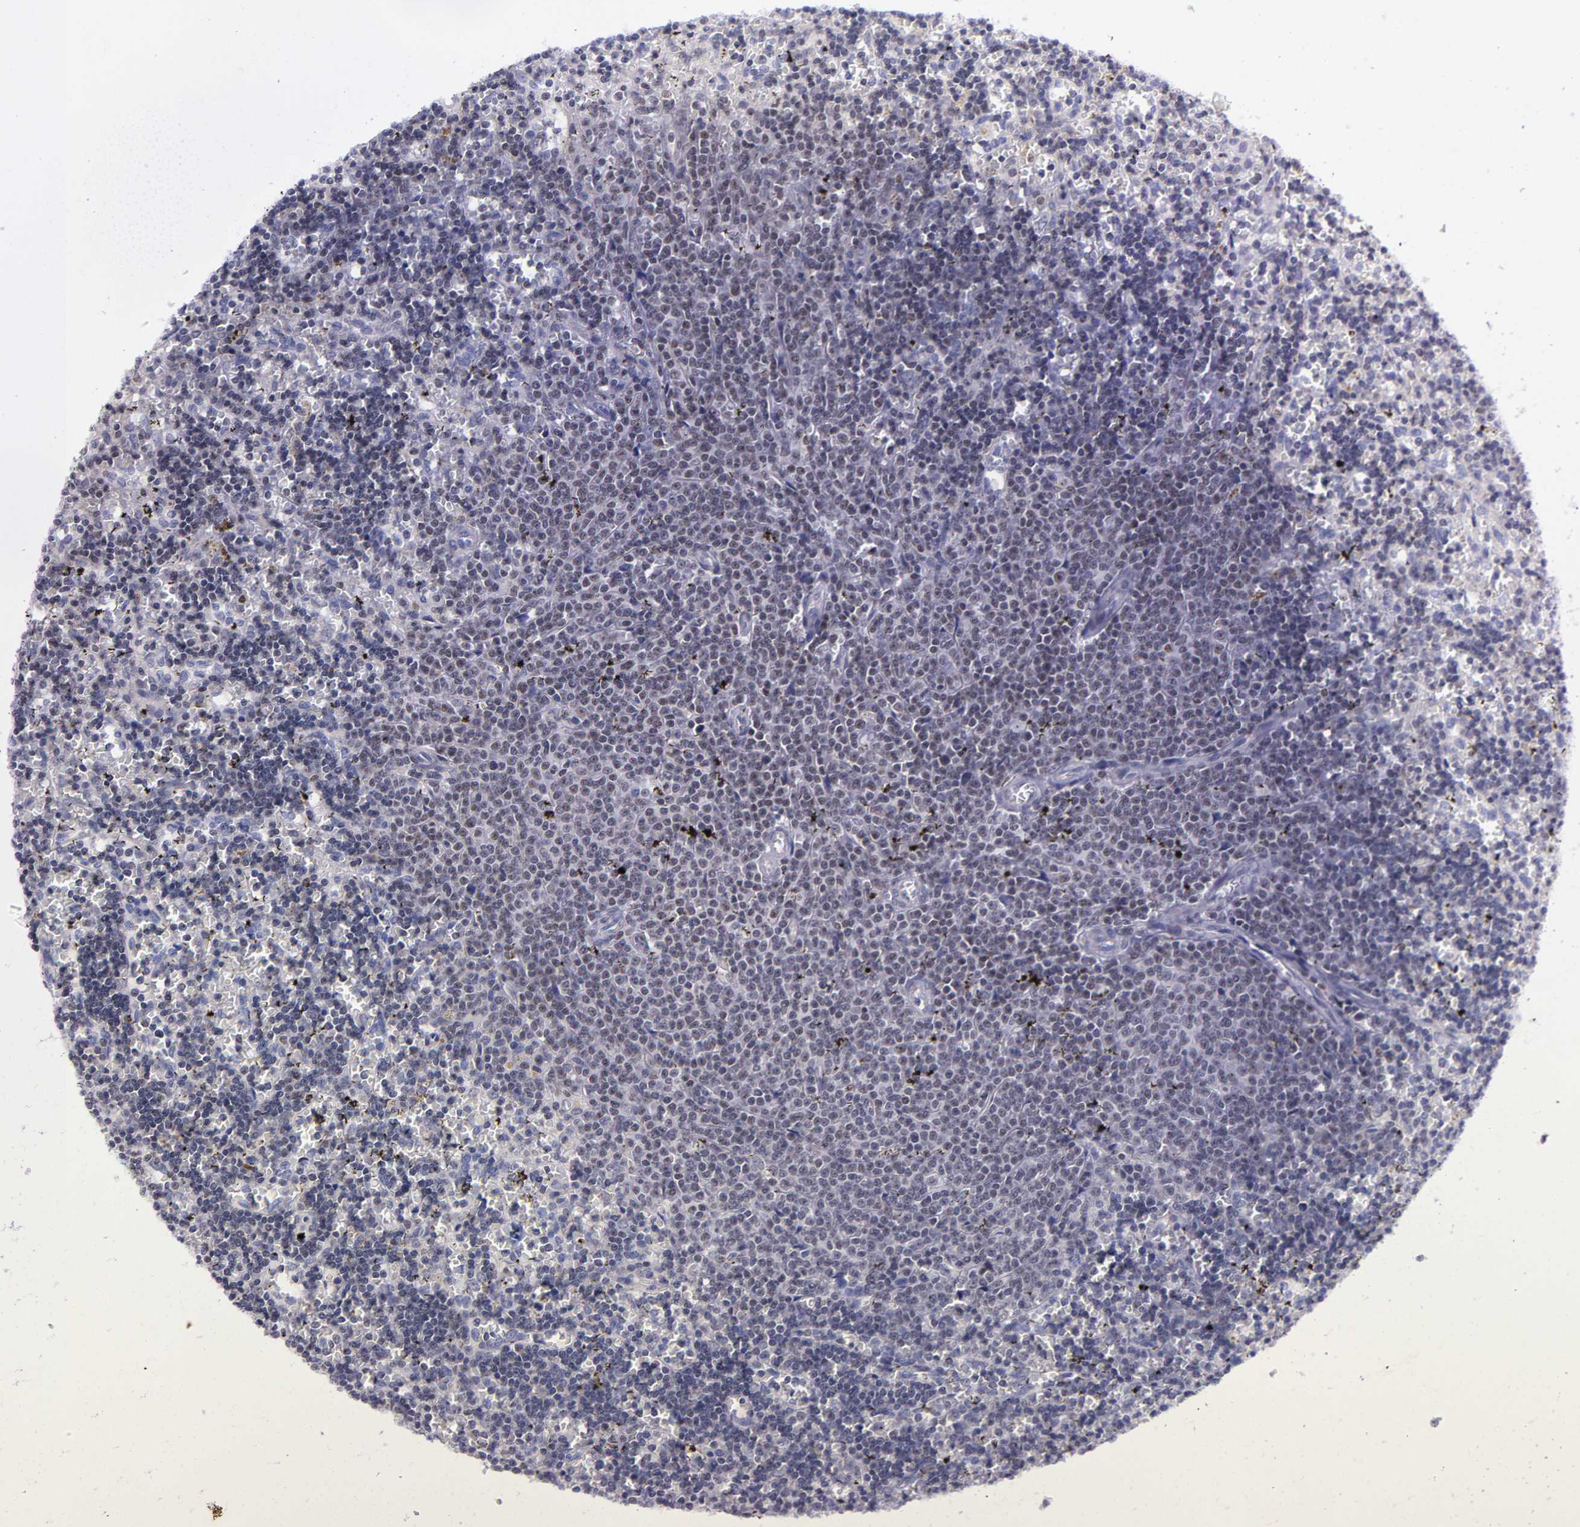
{"staining": {"intensity": "weak", "quantity": "25%-75%", "location": "nuclear"}, "tissue": "lymphoma", "cell_type": "Tumor cells", "image_type": "cancer", "snomed": [{"axis": "morphology", "description": "Malignant lymphoma, non-Hodgkin's type, Low grade"}, {"axis": "topography", "description": "Spleen"}], "caption": "A photomicrograph showing weak nuclear expression in about 25%-75% of tumor cells in lymphoma, as visualized by brown immunohistochemical staining.", "gene": "RUNX1", "patient": {"sex": "male", "age": 60}}